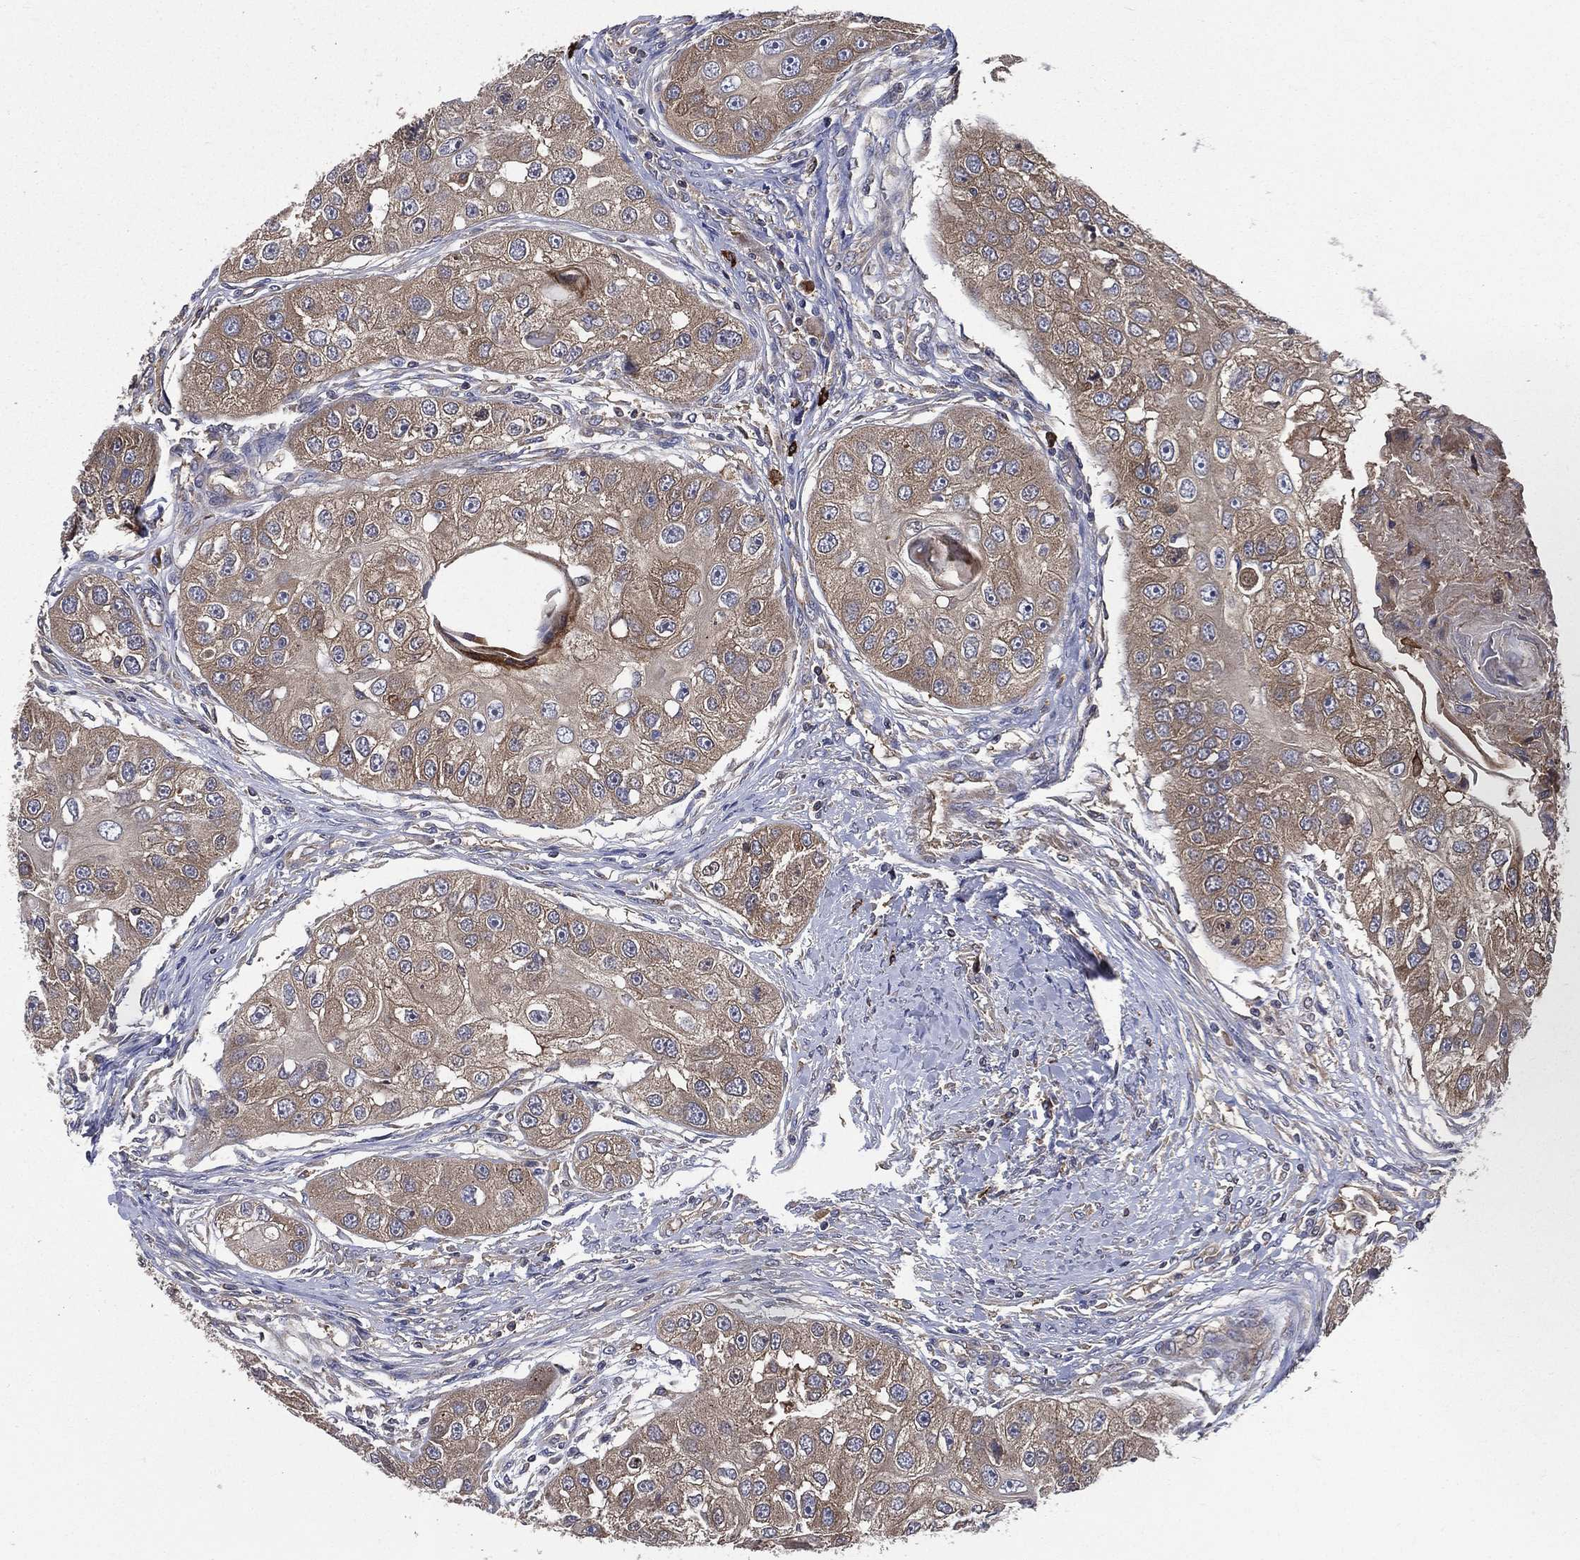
{"staining": {"intensity": "weak", "quantity": ">75%", "location": "cytoplasmic/membranous"}, "tissue": "head and neck cancer", "cell_type": "Tumor cells", "image_type": "cancer", "snomed": [{"axis": "morphology", "description": "Normal tissue, NOS"}, {"axis": "morphology", "description": "Squamous cell carcinoma, NOS"}, {"axis": "topography", "description": "Skeletal muscle"}, {"axis": "topography", "description": "Head-Neck"}], "caption": "Protein expression analysis of head and neck cancer reveals weak cytoplasmic/membranous expression in about >75% of tumor cells.", "gene": "SMPD3", "patient": {"sex": "male", "age": 51}}